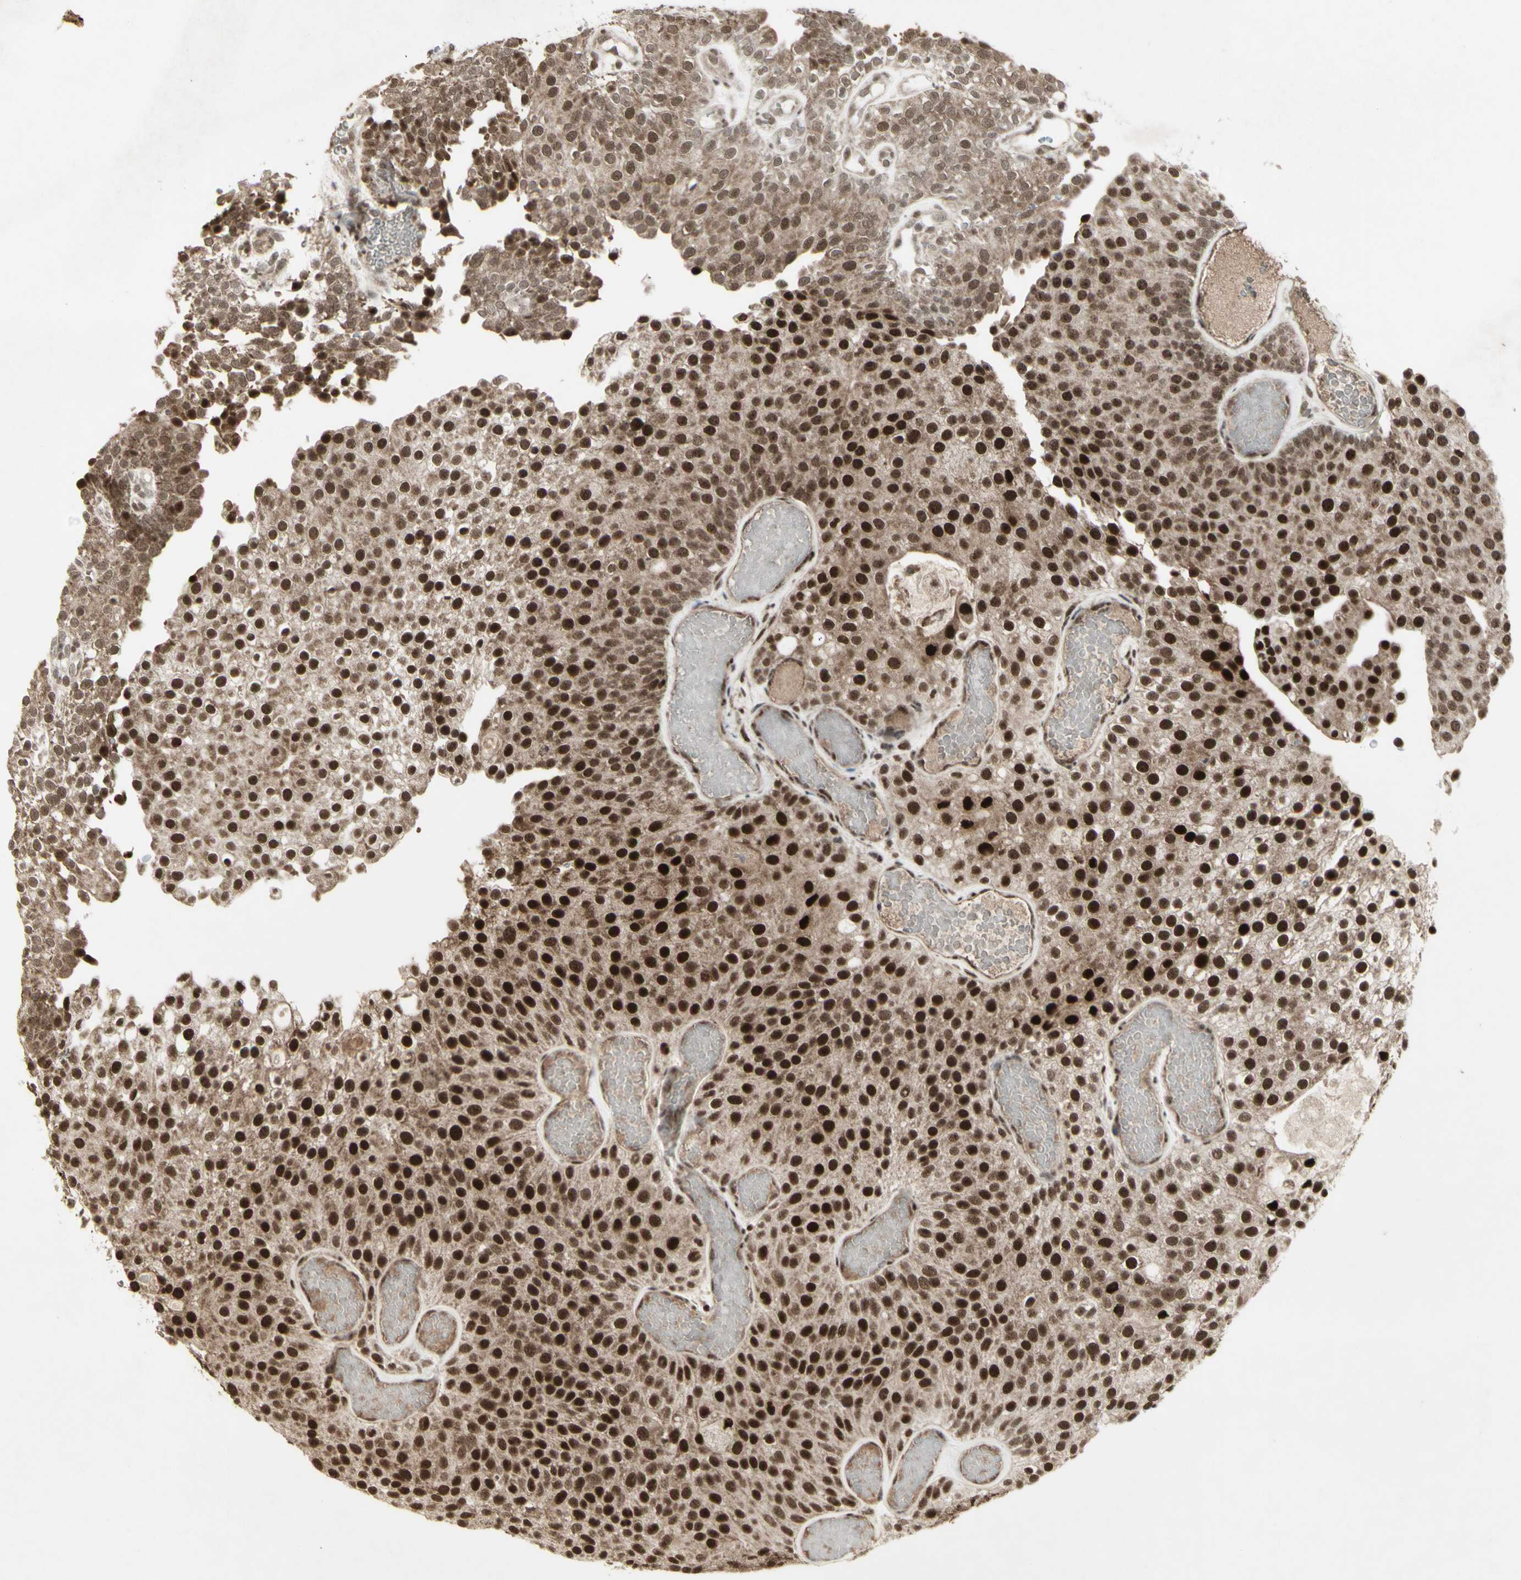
{"staining": {"intensity": "strong", "quantity": ">75%", "location": "nuclear"}, "tissue": "urothelial cancer", "cell_type": "Tumor cells", "image_type": "cancer", "snomed": [{"axis": "morphology", "description": "Urothelial carcinoma, Low grade"}, {"axis": "topography", "description": "Urinary bladder"}], "caption": "Human urothelial cancer stained for a protein (brown) demonstrates strong nuclear positive staining in approximately >75% of tumor cells.", "gene": "CCNT1", "patient": {"sex": "male", "age": 78}}